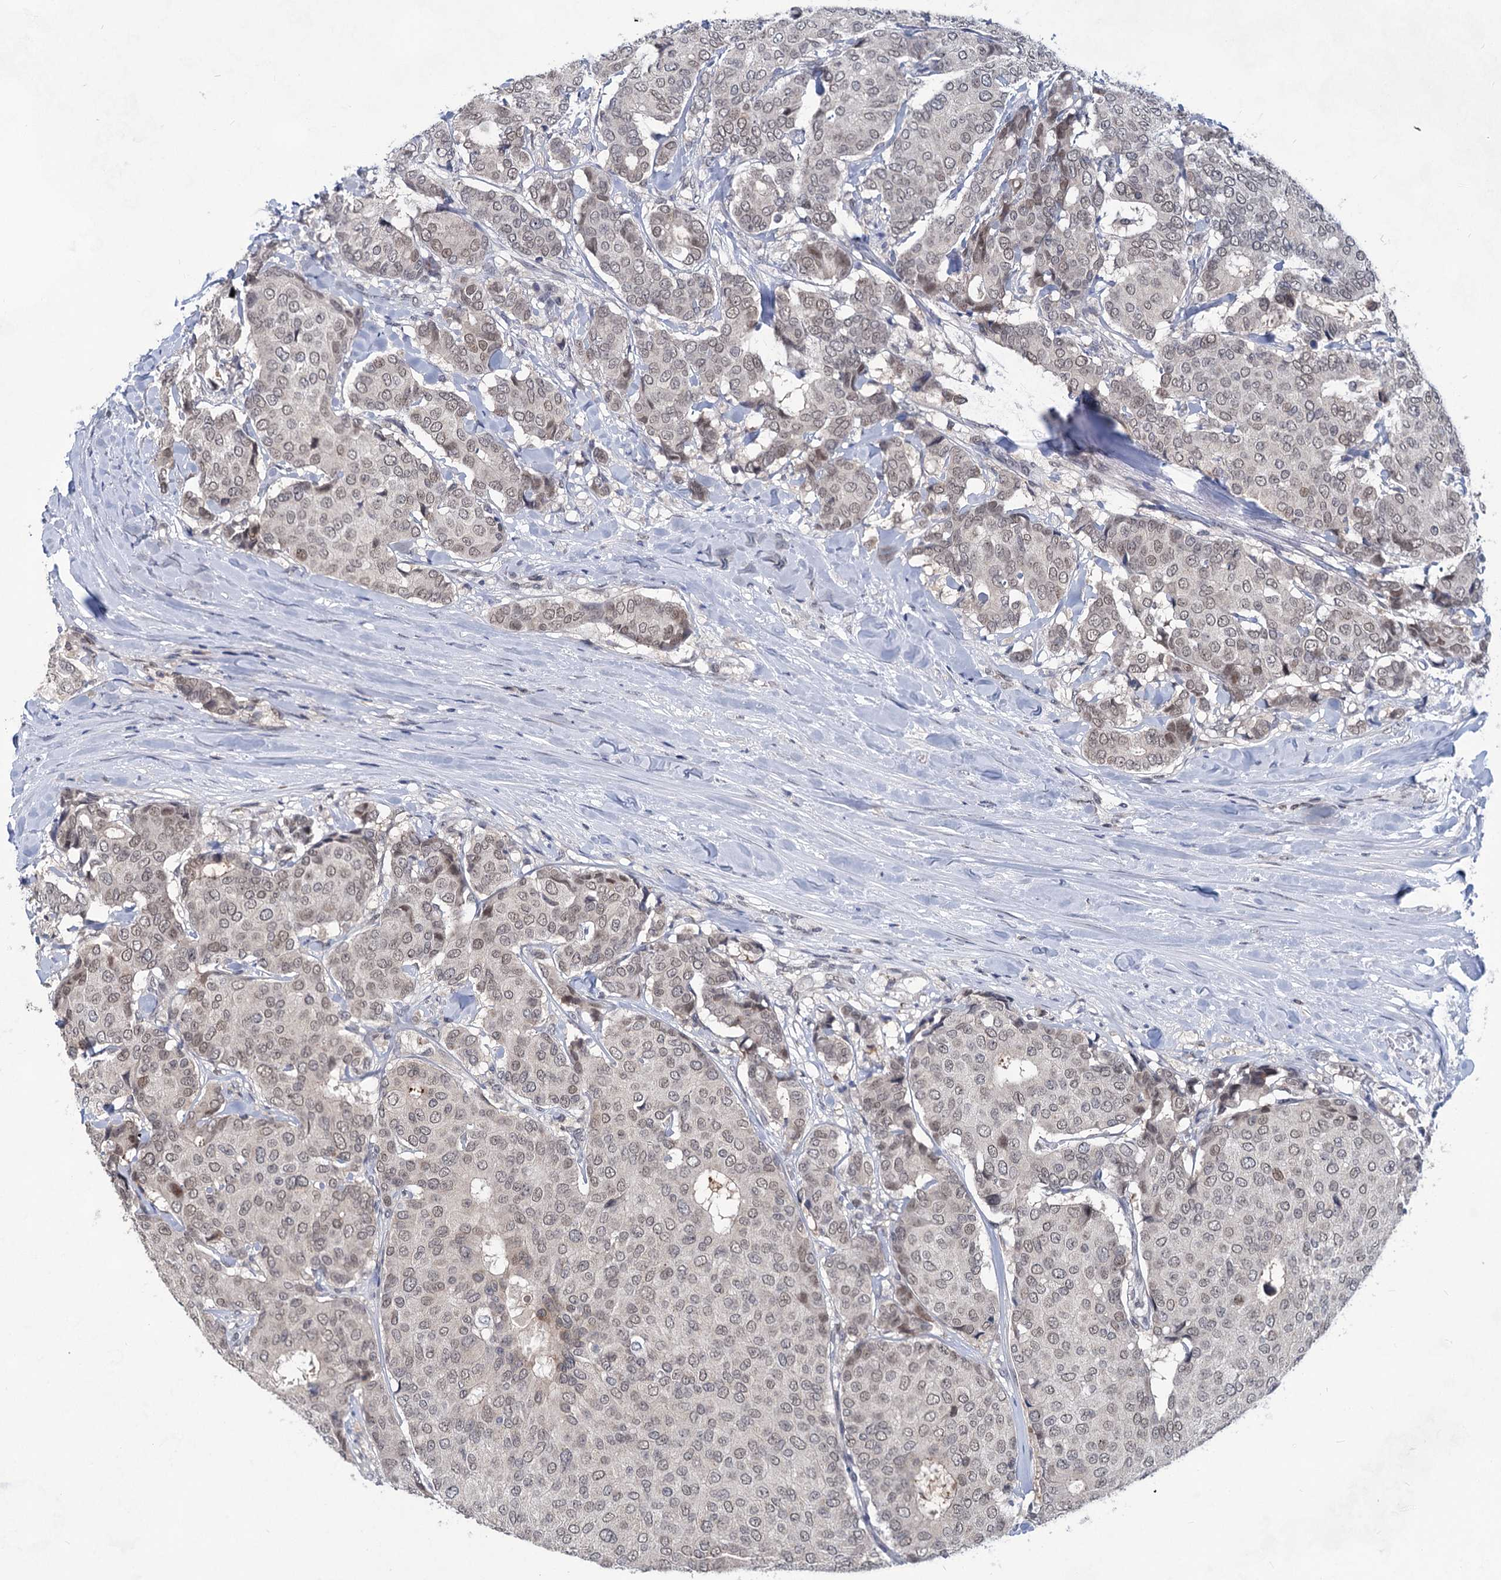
{"staining": {"intensity": "weak", "quantity": "25%-75%", "location": "cytoplasmic/membranous,nuclear"}, "tissue": "breast cancer", "cell_type": "Tumor cells", "image_type": "cancer", "snomed": [{"axis": "morphology", "description": "Duct carcinoma"}, {"axis": "topography", "description": "Breast"}], "caption": "Invasive ductal carcinoma (breast) stained with a brown dye displays weak cytoplasmic/membranous and nuclear positive staining in approximately 25%-75% of tumor cells.", "gene": "TTC17", "patient": {"sex": "female", "age": 75}}